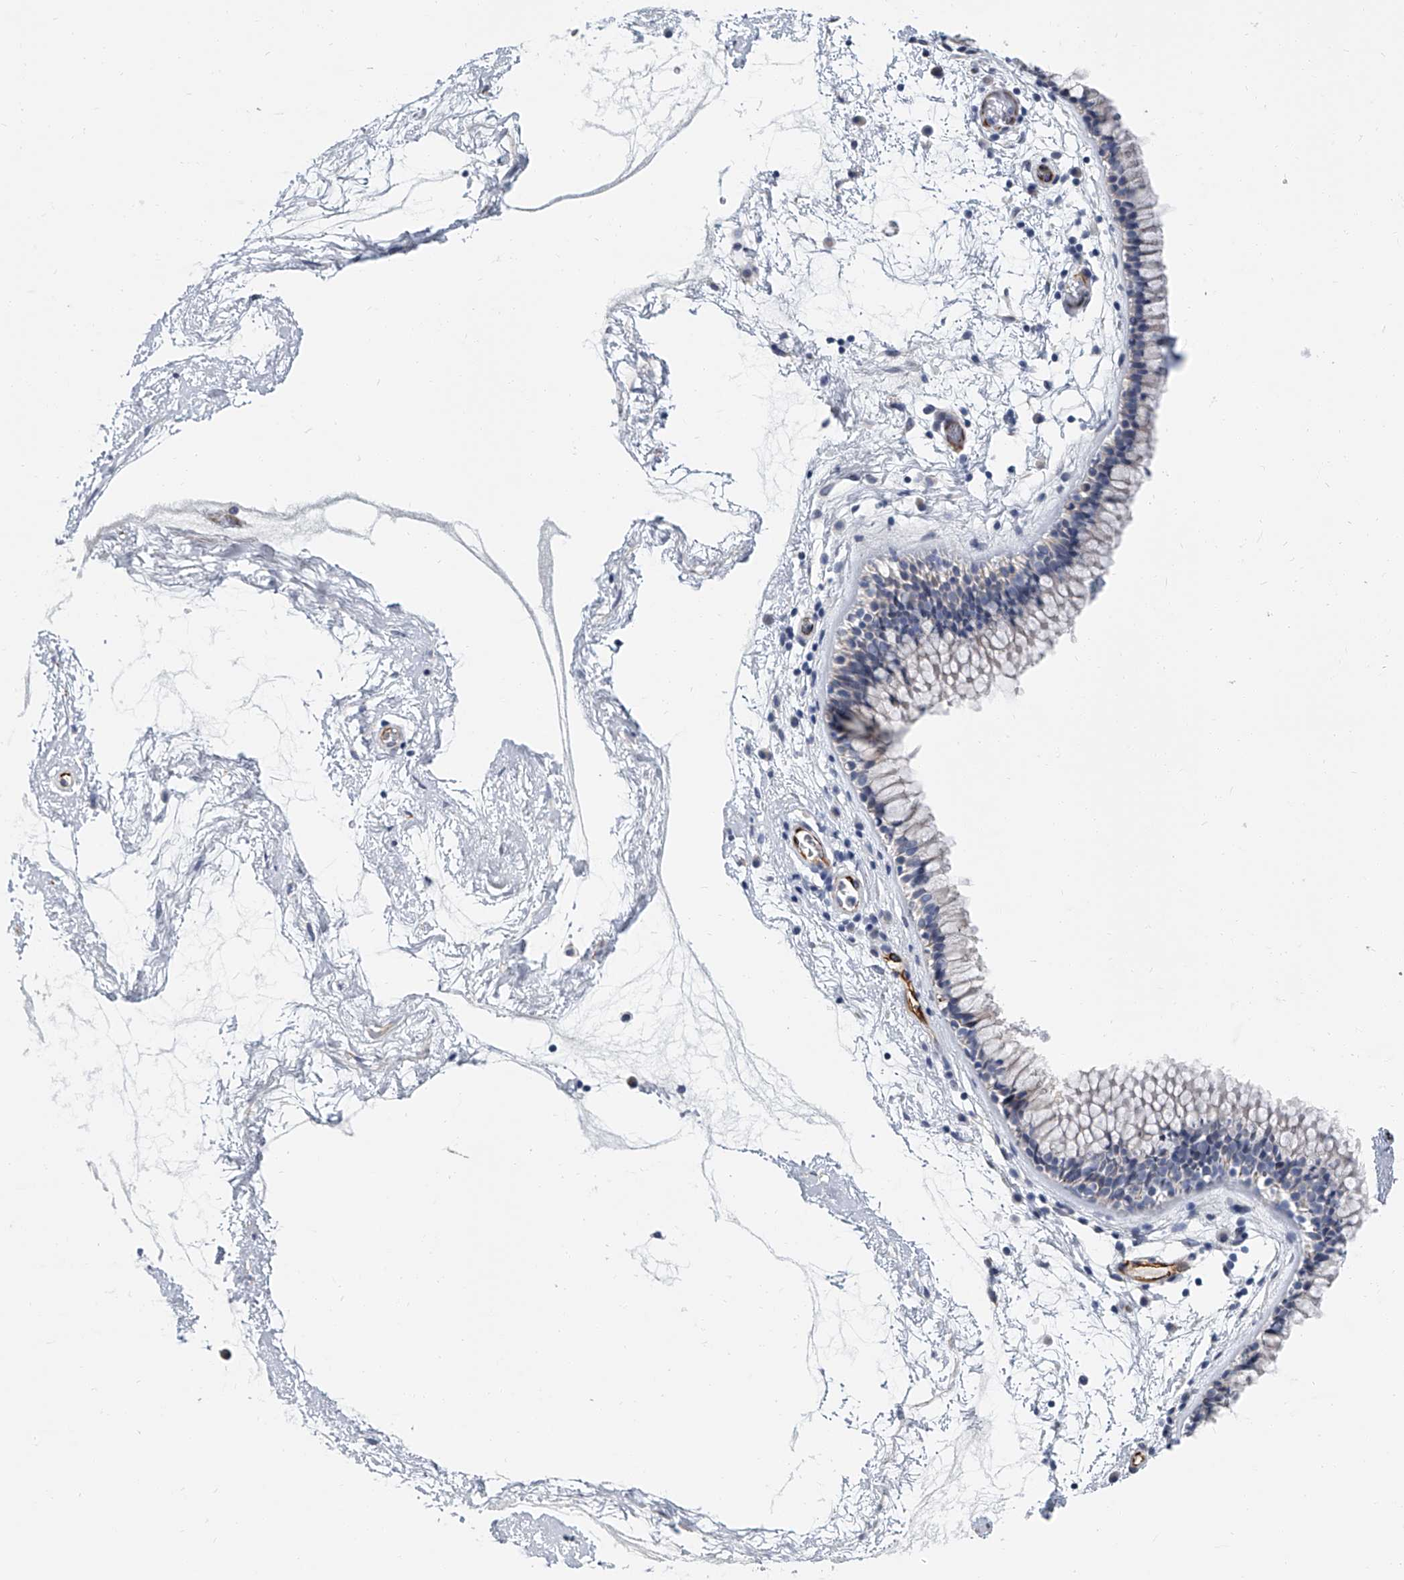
{"staining": {"intensity": "negative", "quantity": "none", "location": "none"}, "tissue": "nasopharynx", "cell_type": "Respiratory epithelial cells", "image_type": "normal", "snomed": [{"axis": "morphology", "description": "Normal tissue, NOS"}, {"axis": "morphology", "description": "Inflammation, NOS"}, {"axis": "topography", "description": "Nasopharynx"}], "caption": "High power microscopy micrograph of an immunohistochemistry image of unremarkable nasopharynx, revealing no significant staining in respiratory epithelial cells.", "gene": "KIRREL1", "patient": {"sex": "male", "age": 48}}